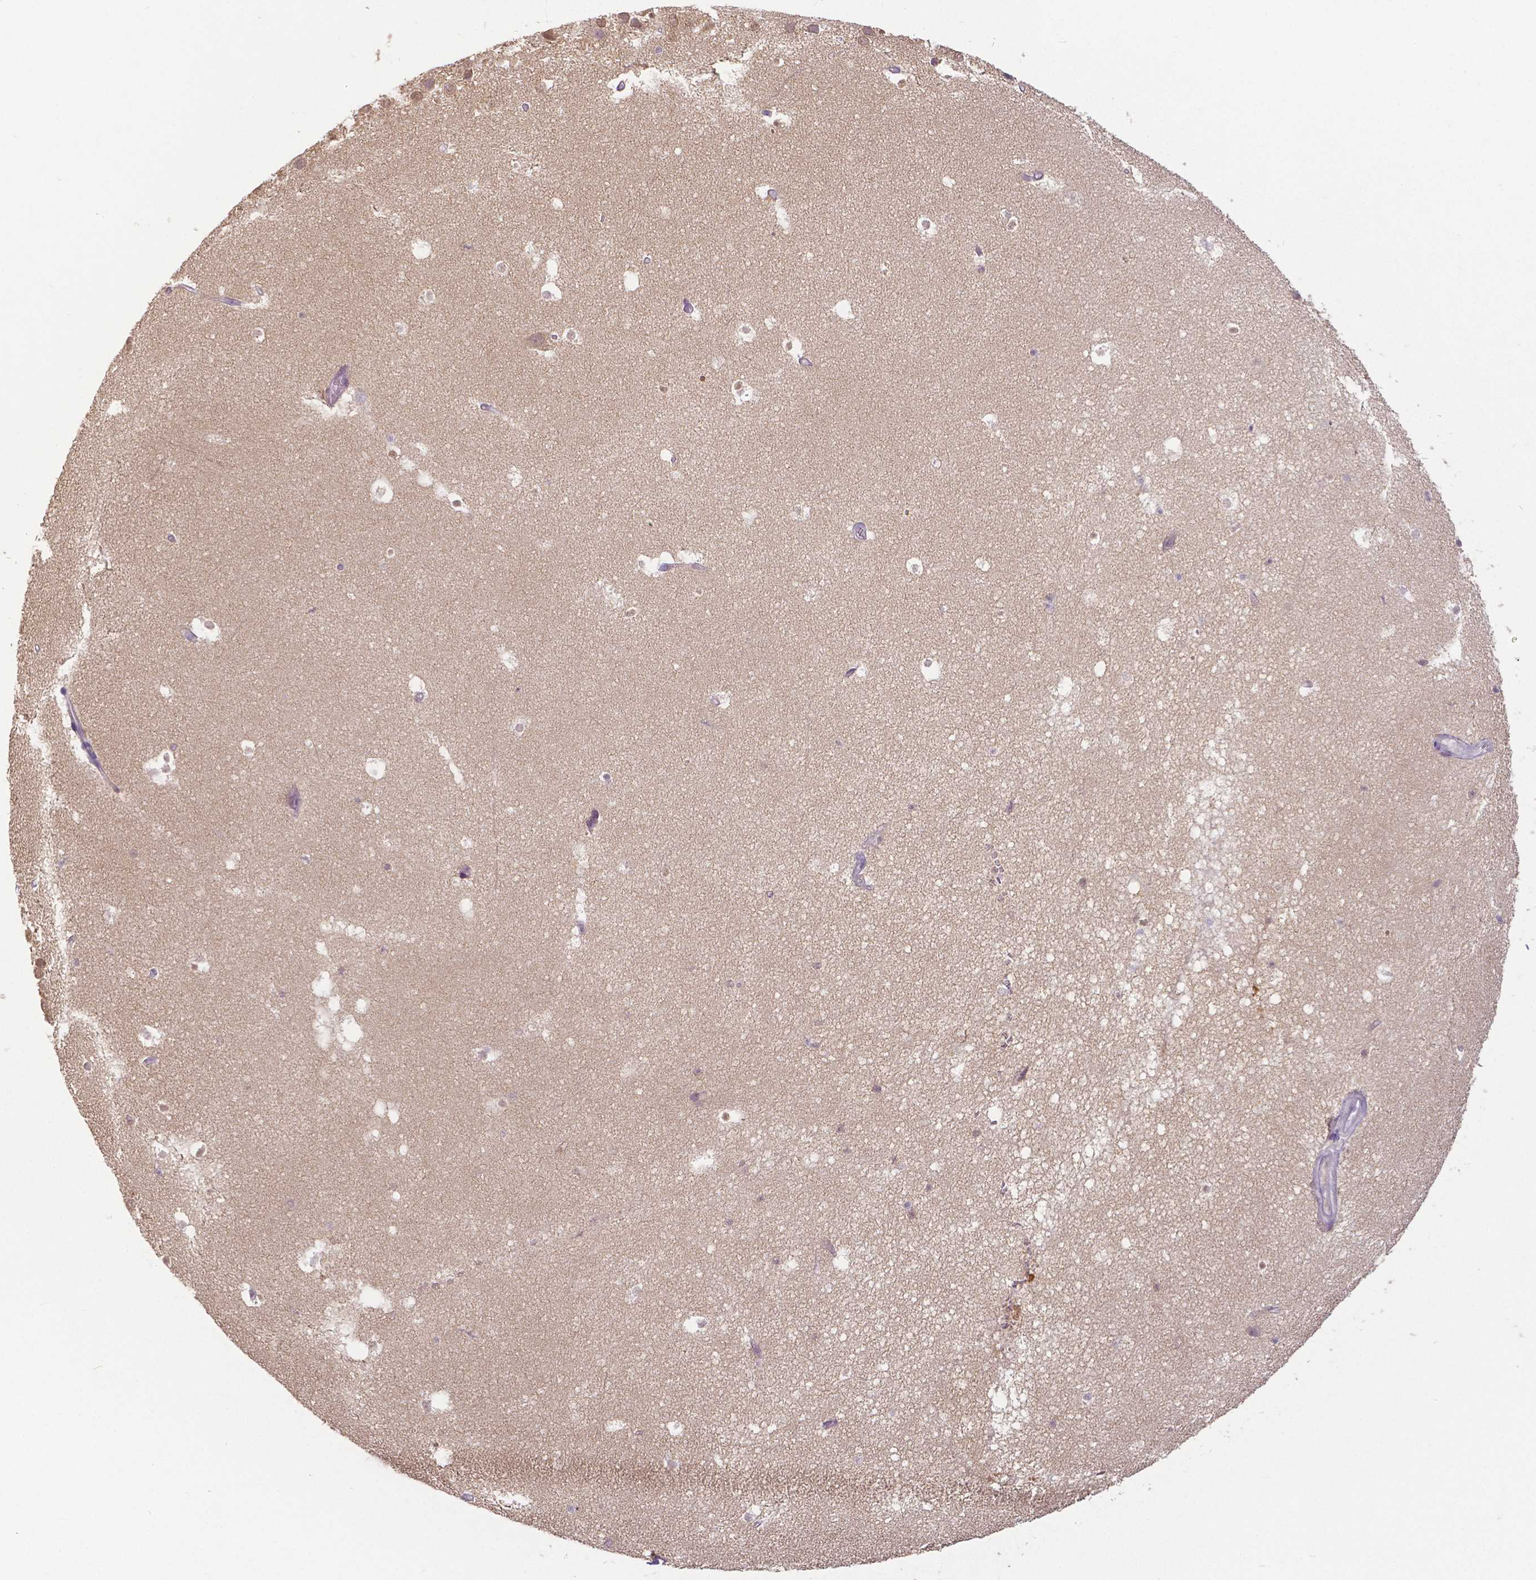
{"staining": {"intensity": "negative", "quantity": "none", "location": "none"}, "tissue": "hippocampus", "cell_type": "Glial cells", "image_type": "normal", "snomed": [{"axis": "morphology", "description": "Normal tissue, NOS"}, {"axis": "topography", "description": "Hippocampus"}], "caption": "IHC photomicrograph of unremarkable human hippocampus stained for a protein (brown), which shows no staining in glial cells.", "gene": "CRMP1", "patient": {"sex": "male", "age": 26}}